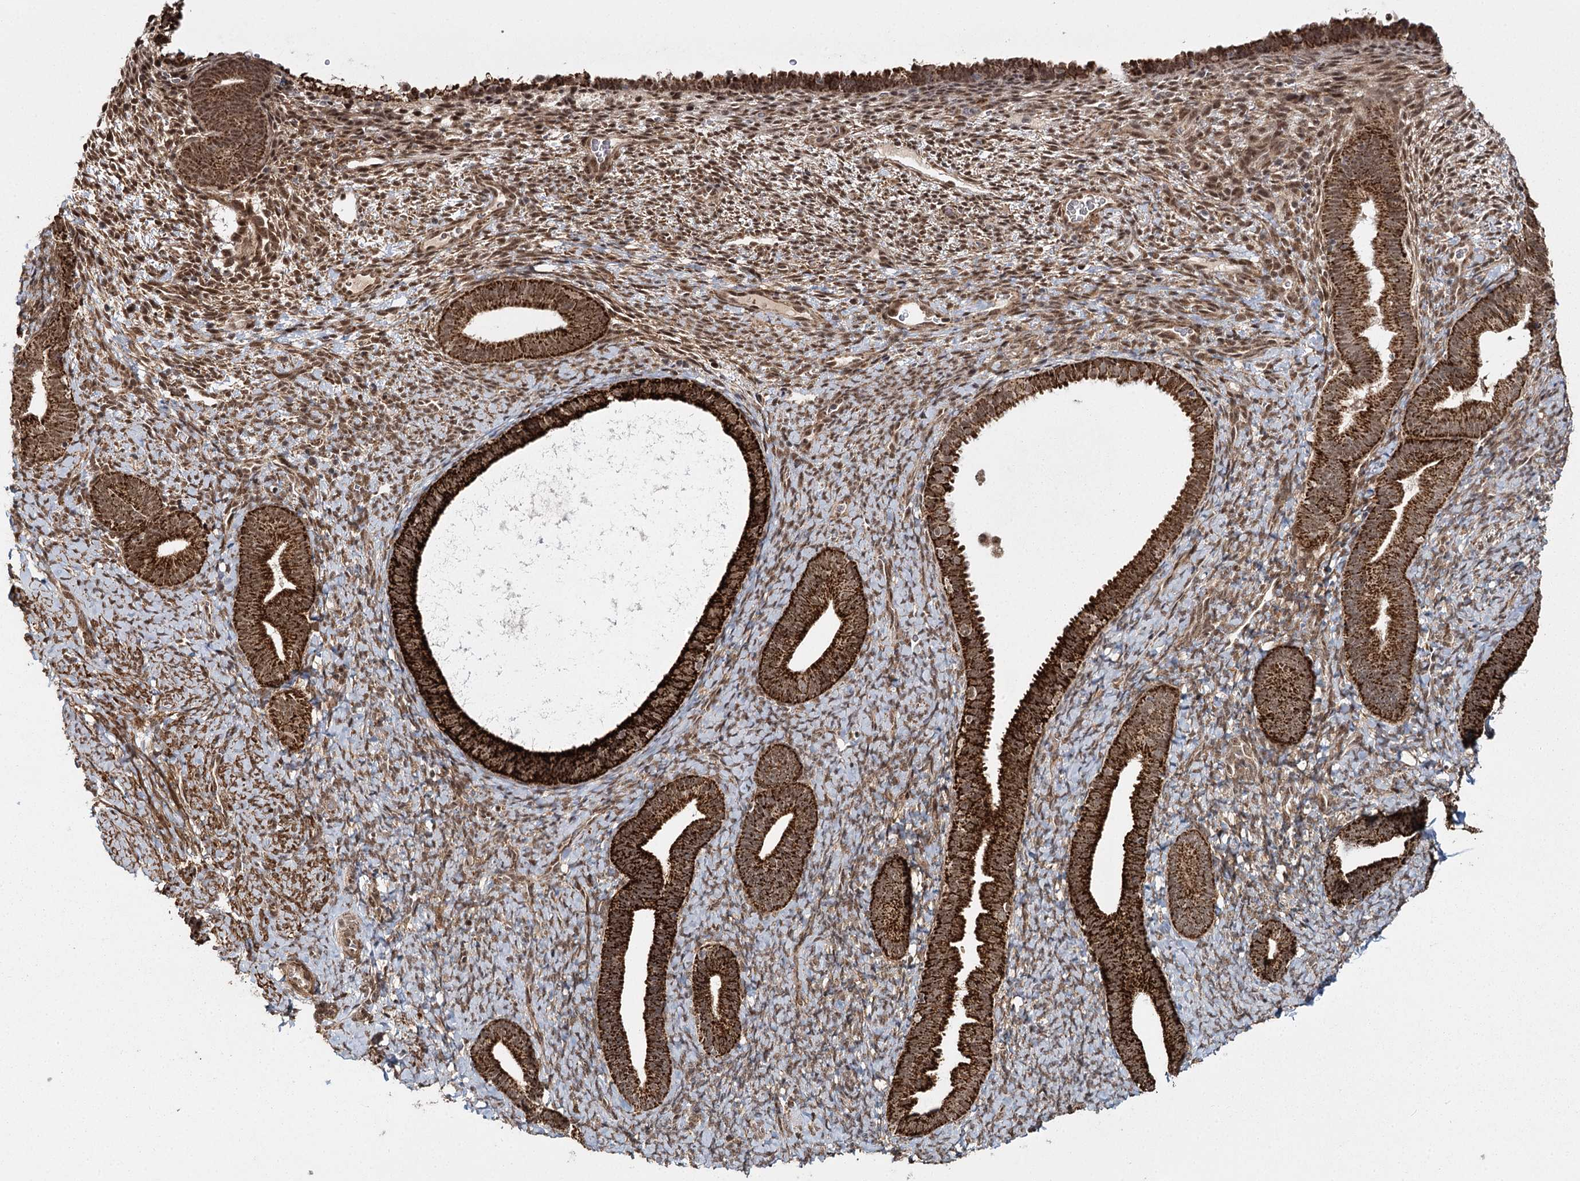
{"staining": {"intensity": "moderate", "quantity": "25%-75%", "location": "cytoplasmic/membranous,nuclear"}, "tissue": "endometrium", "cell_type": "Cells in endometrial stroma", "image_type": "normal", "snomed": [{"axis": "morphology", "description": "Normal tissue, NOS"}, {"axis": "topography", "description": "Endometrium"}], "caption": "Protein staining shows moderate cytoplasmic/membranous,nuclear staining in about 25%-75% of cells in endometrial stroma in normal endometrium. (DAB (3,3'-diaminobenzidine) = brown stain, brightfield microscopy at high magnification).", "gene": "ZCCHC24", "patient": {"sex": "female", "age": 65}}